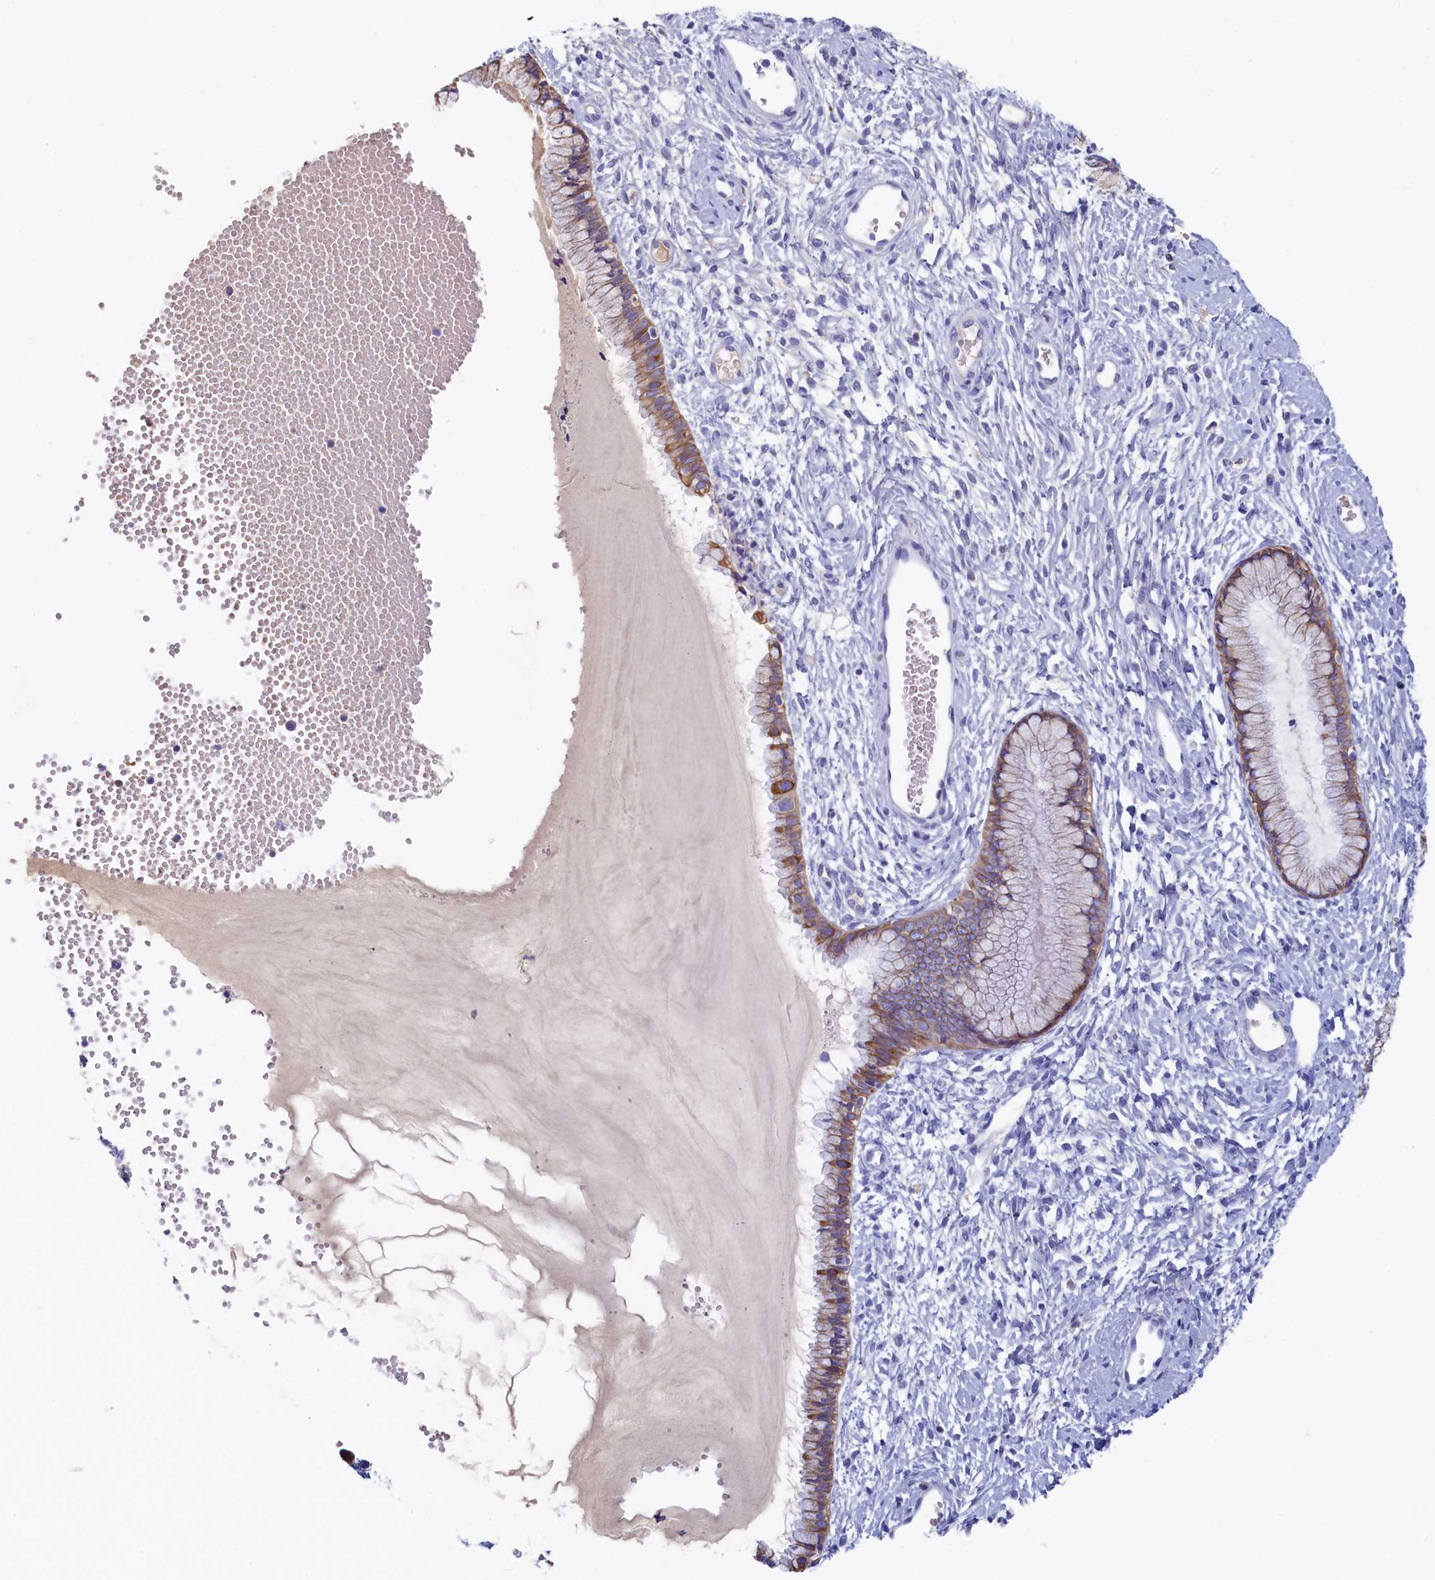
{"staining": {"intensity": "moderate", "quantity": "25%-75%", "location": "cytoplasmic/membranous"}, "tissue": "cervix", "cell_type": "Glandular cells", "image_type": "normal", "snomed": [{"axis": "morphology", "description": "Normal tissue, NOS"}, {"axis": "topography", "description": "Cervix"}], "caption": "Protein expression analysis of normal cervix reveals moderate cytoplasmic/membranous positivity in about 25%-75% of glandular cells. (IHC, brightfield microscopy, high magnification).", "gene": "GUCA1C", "patient": {"sex": "female", "age": 42}}